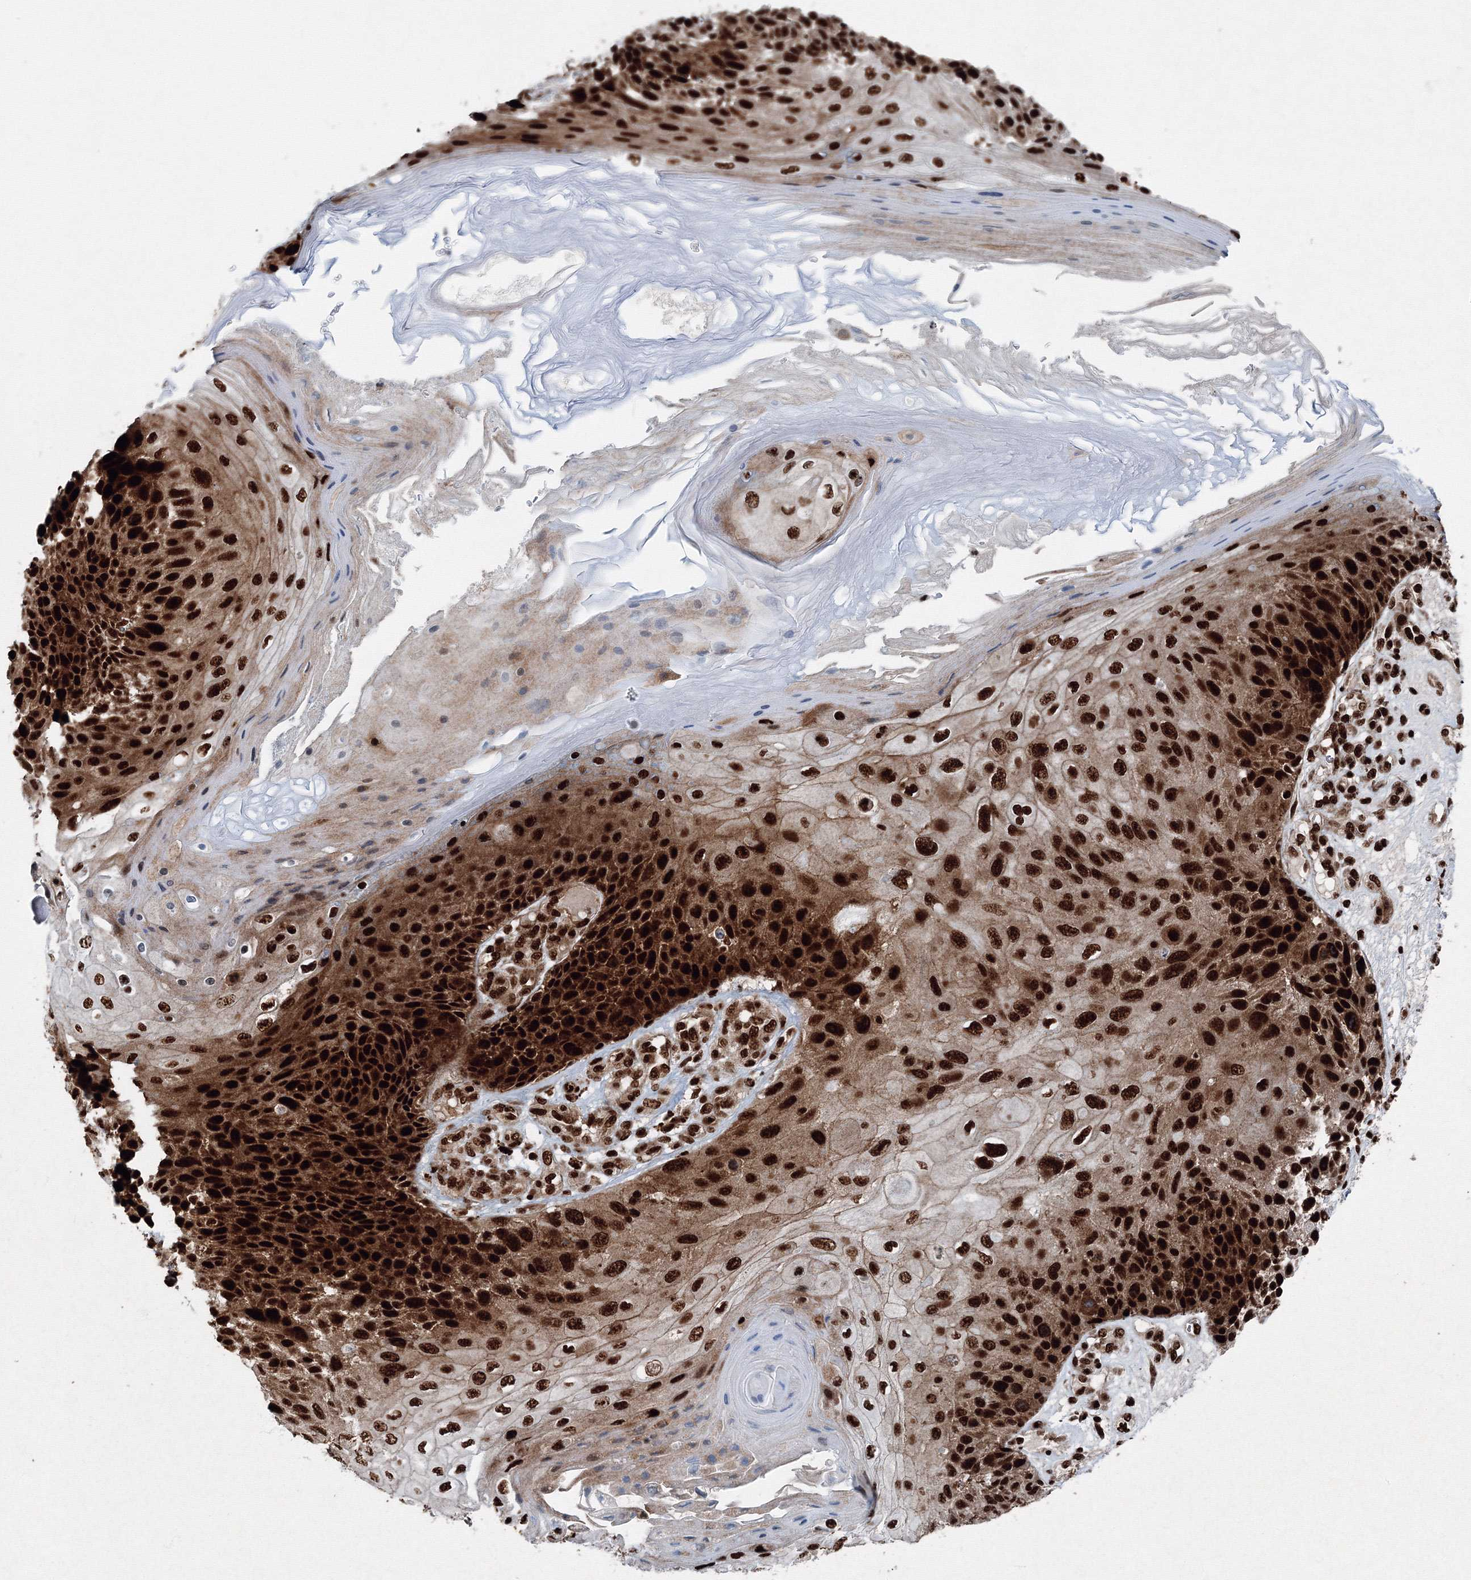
{"staining": {"intensity": "strong", "quantity": ">75%", "location": "cytoplasmic/membranous,nuclear"}, "tissue": "skin cancer", "cell_type": "Tumor cells", "image_type": "cancer", "snomed": [{"axis": "morphology", "description": "Squamous cell carcinoma, NOS"}, {"axis": "topography", "description": "Skin"}], "caption": "The immunohistochemical stain highlights strong cytoplasmic/membranous and nuclear expression in tumor cells of skin squamous cell carcinoma tissue.", "gene": "SNRPC", "patient": {"sex": "female", "age": 88}}